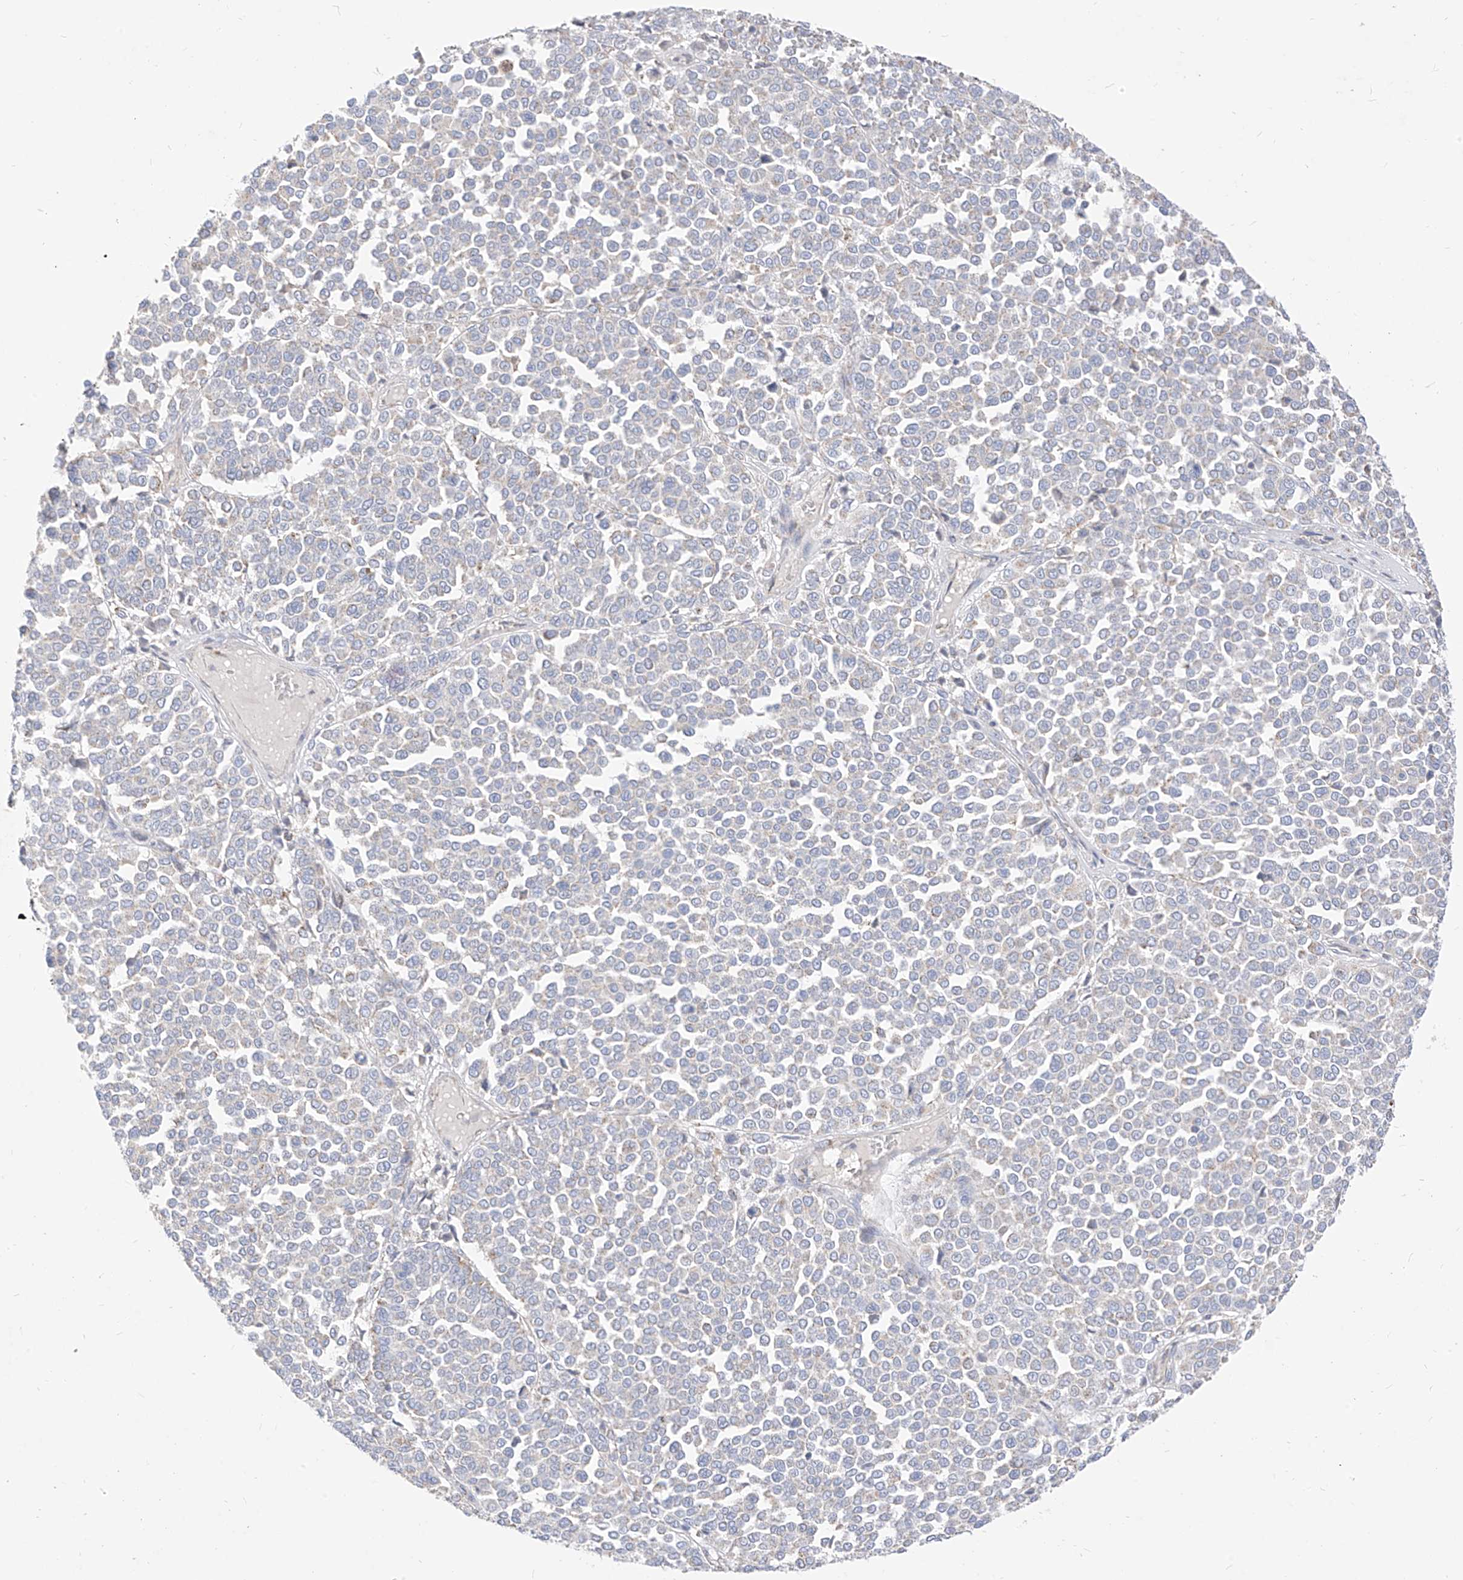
{"staining": {"intensity": "negative", "quantity": "none", "location": "none"}, "tissue": "melanoma", "cell_type": "Tumor cells", "image_type": "cancer", "snomed": [{"axis": "morphology", "description": "Malignant melanoma, Metastatic site"}, {"axis": "topography", "description": "Pancreas"}], "caption": "Tumor cells show no significant expression in melanoma. (DAB immunohistochemistry visualized using brightfield microscopy, high magnification).", "gene": "RASA2", "patient": {"sex": "female", "age": 30}}